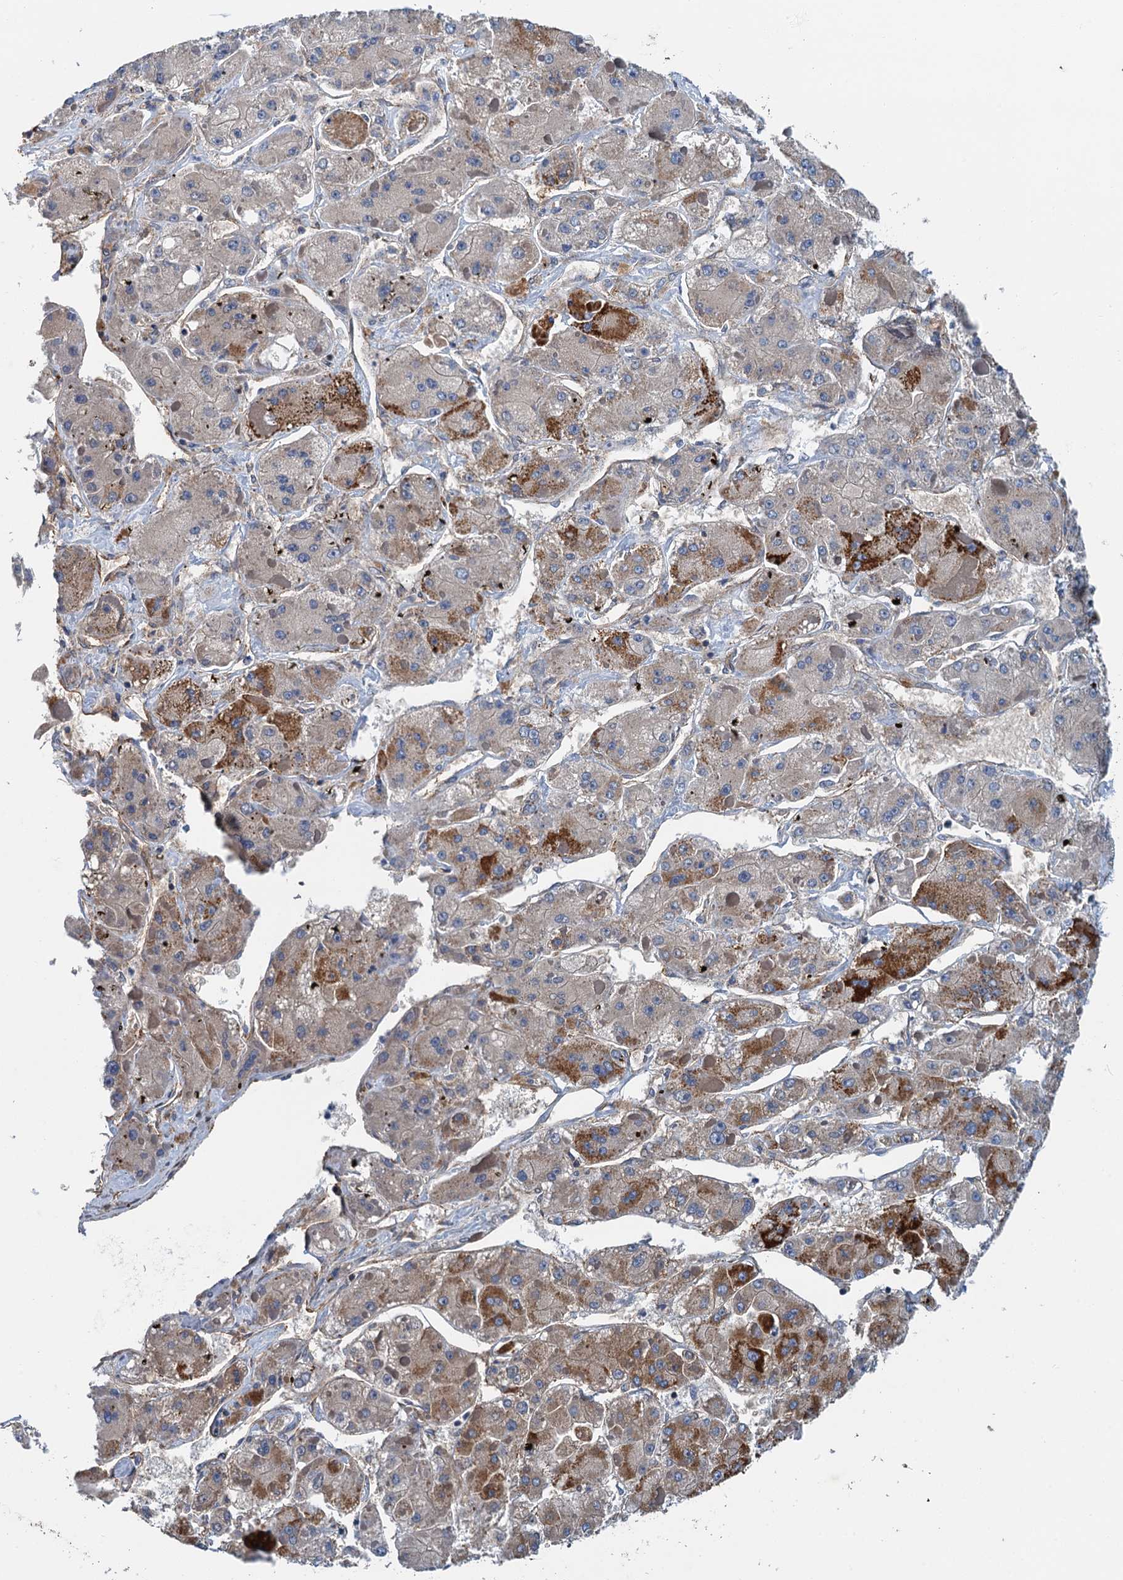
{"staining": {"intensity": "strong", "quantity": "<25%", "location": "cytoplasmic/membranous"}, "tissue": "liver cancer", "cell_type": "Tumor cells", "image_type": "cancer", "snomed": [{"axis": "morphology", "description": "Carcinoma, Hepatocellular, NOS"}, {"axis": "topography", "description": "Liver"}], "caption": "Immunohistochemical staining of liver hepatocellular carcinoma shows medium levels of strong cytoplasmic/membranous protein expression in approximately <25% of tumor cells.", "gene": "ROGDI", "patient": {"sex": "female", "age": 73}}